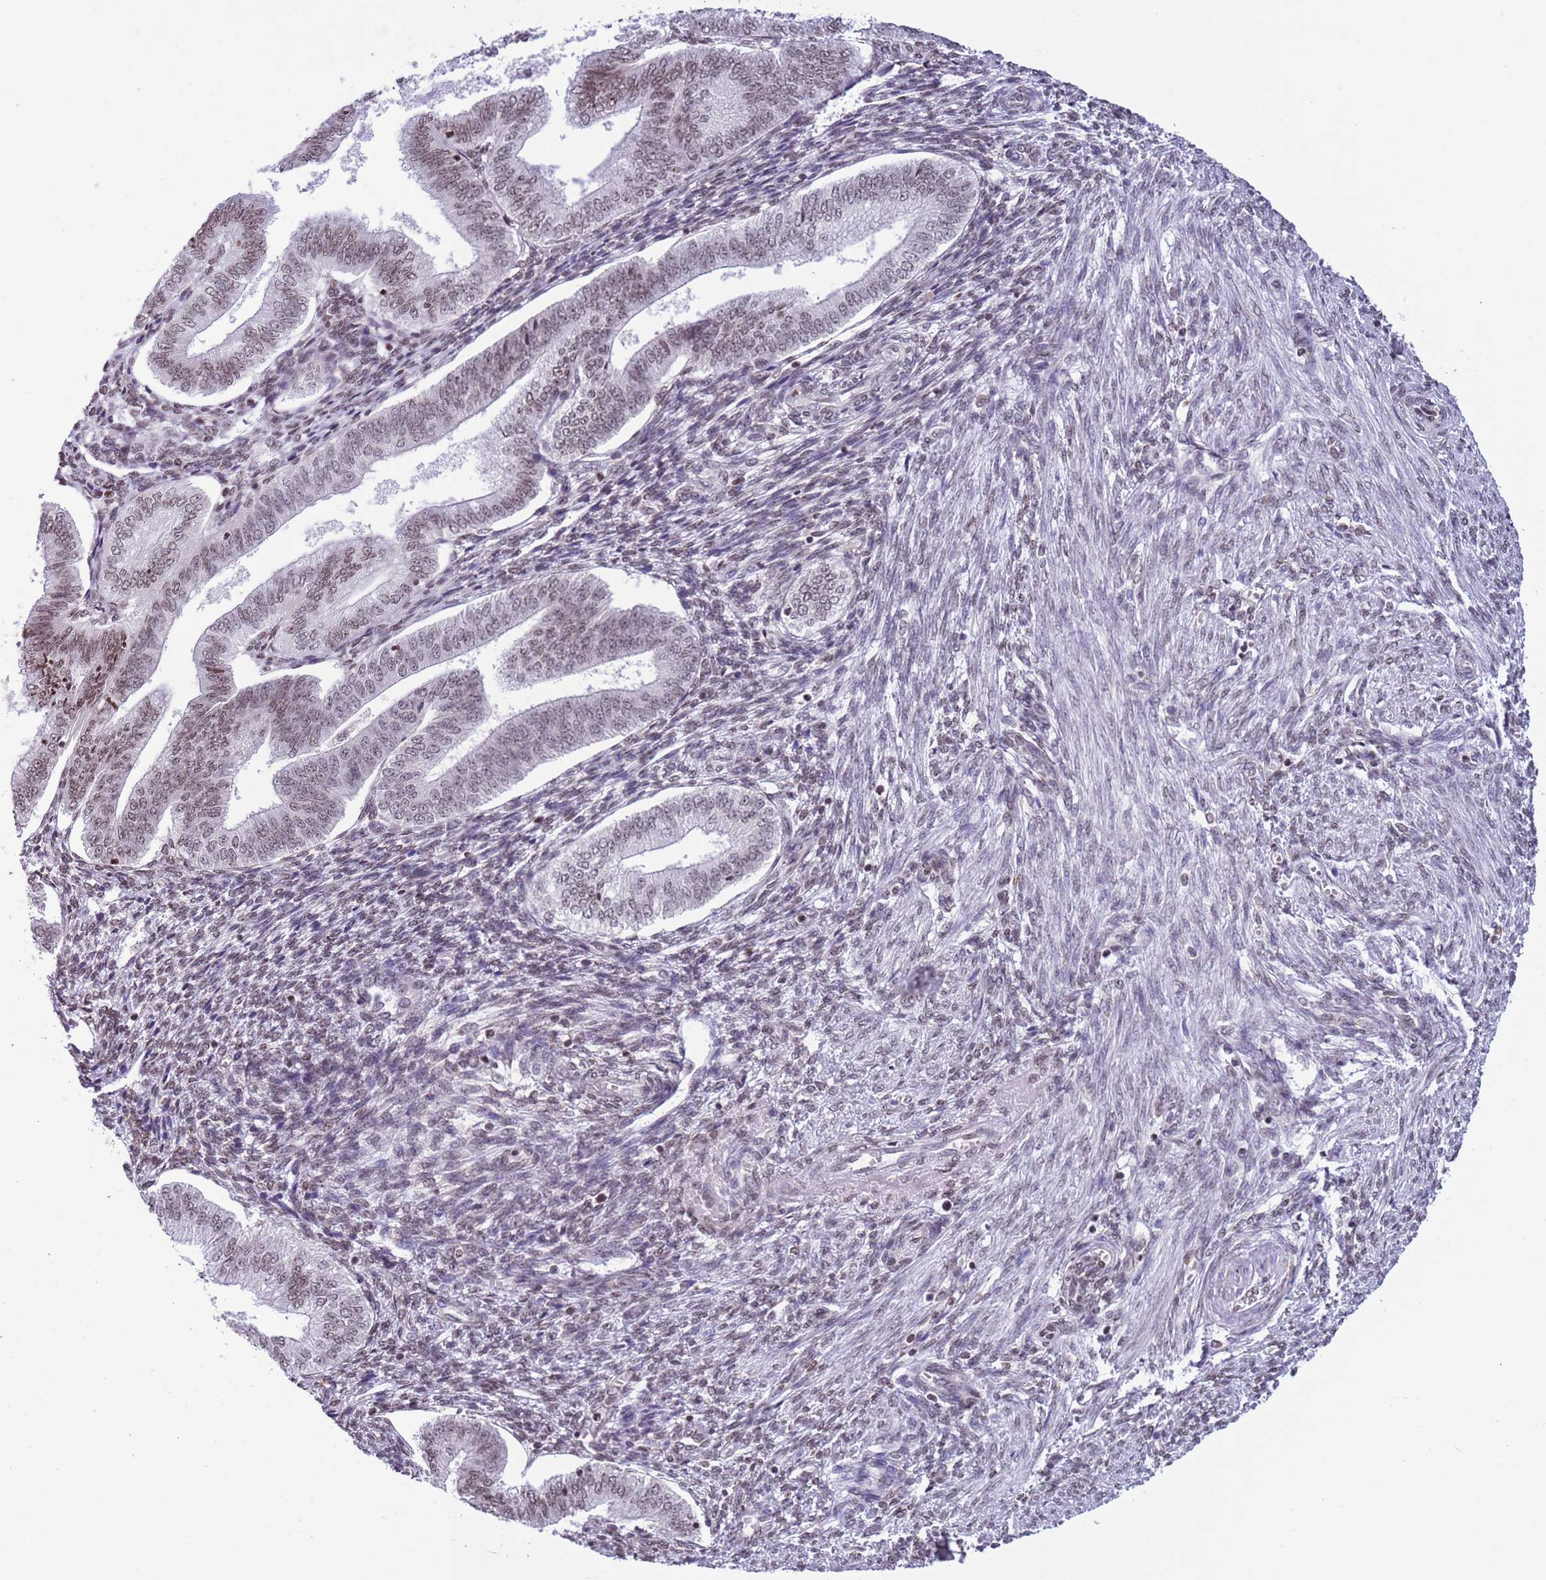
{"staining": {"intensity": "weak", "quantity": "25%-75%", "location": "nuclear"}, "tissue": "endometrium", "cell_type": "Cells in endometrial stroma", "image_type": "normal", "snomed": [{"axis": "morphology", "description": "Normal tissue, NOS"}, {"axis": "topography", "description": "Endometrium"}], "caption": "A brown stain highlights weak nuclear positivity of a protein in cells in endometrial stroma of unremarkable human endometrium.", "gene": "NRIP1", "patient": {"sex": "female", "age": 34}}